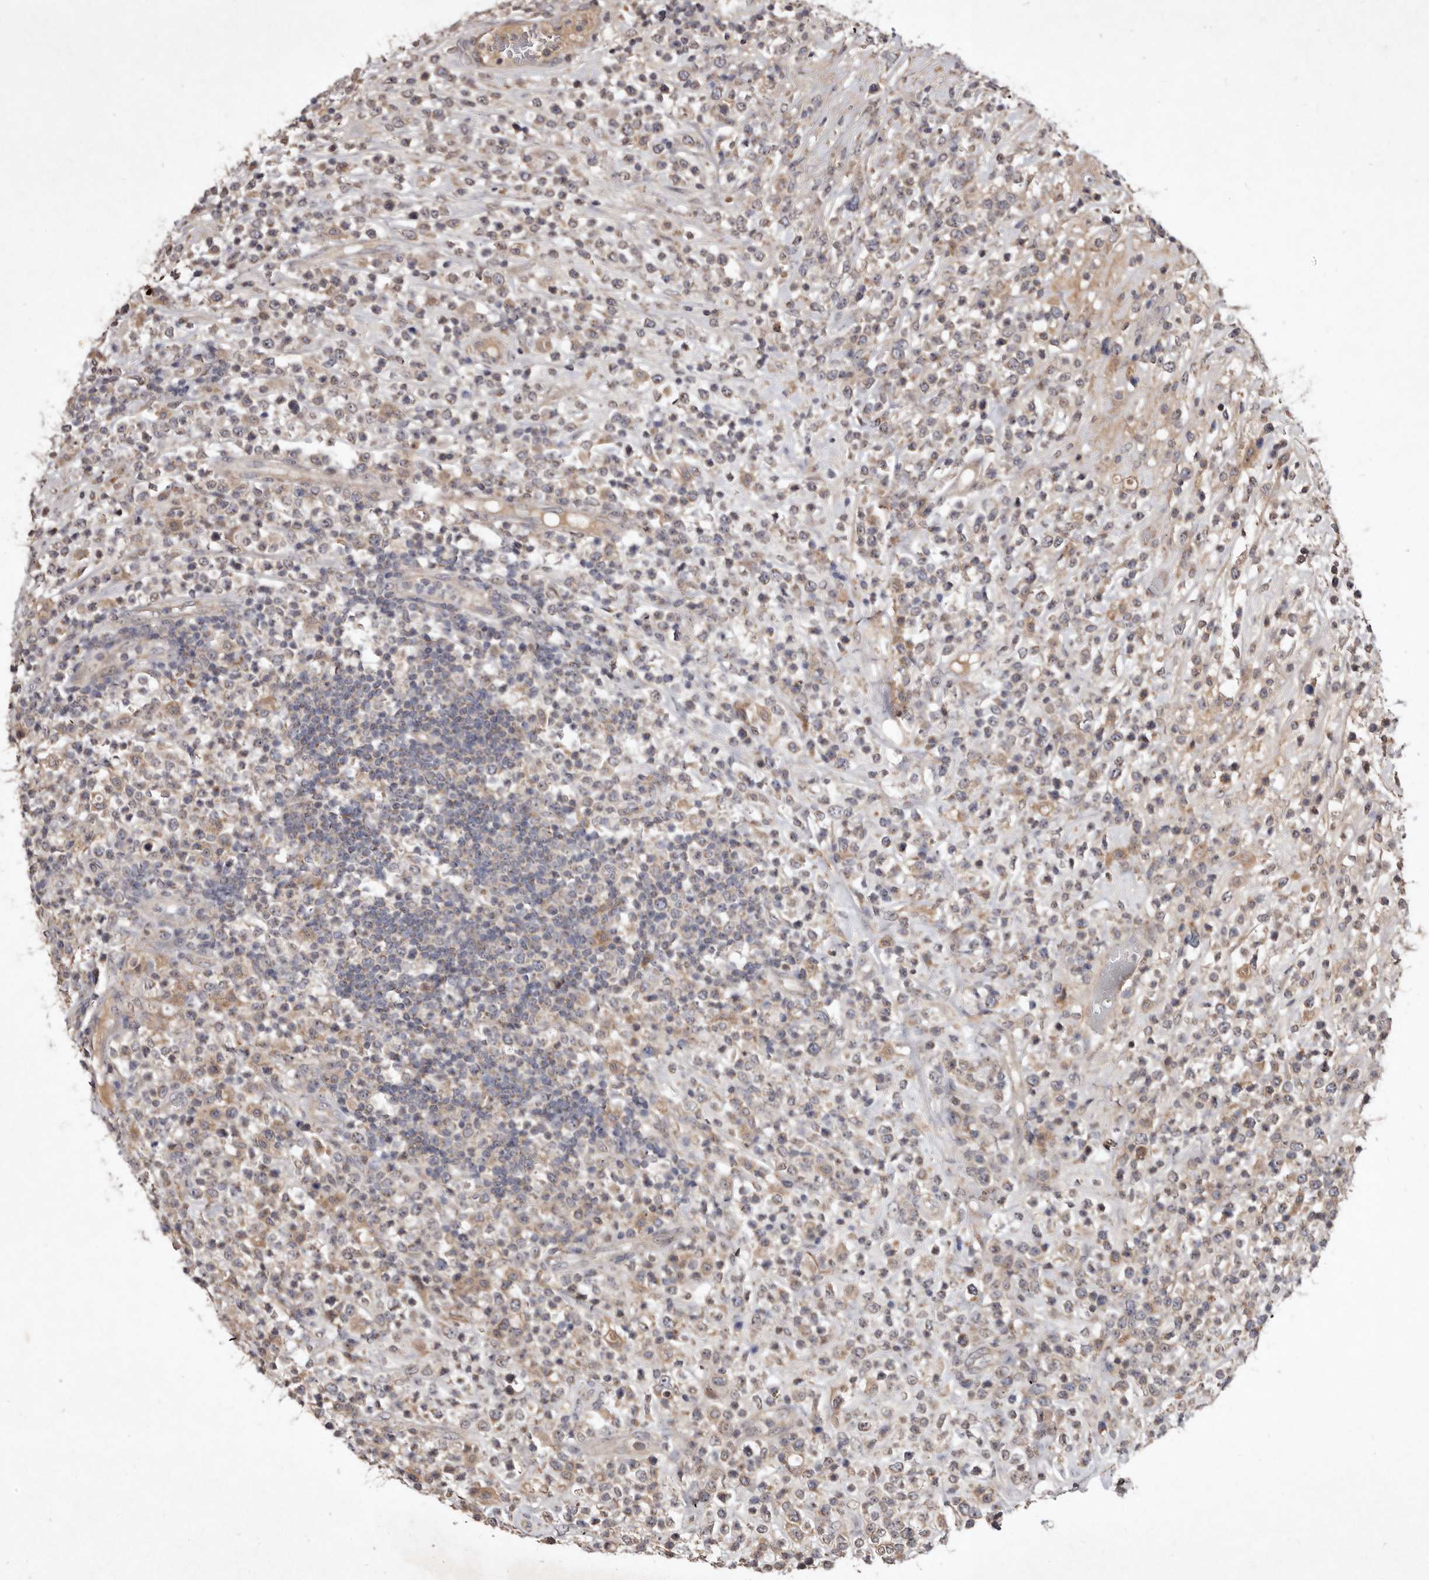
{"staining": {"intensity": "weak", "quantity": "25%-75%", "location": "cytoplasmic/membranous"}, "tissue": "lymphoma", "cell_type": "Tumor cells", "image_type": "cancer", "snomed": [{"axis": "morphology", "description": "Malignant lymphoma, non-Hodgkin's type, High grade"}, {"axis": "topography", "description": "Colon"}], "caption": "Lymphoma tissue shows weak cytoplasmic/membranous staining in about 25%-75% of tumor cells", "gene": "FLAD1", "patient": {"sex": "female", "age": 53}}